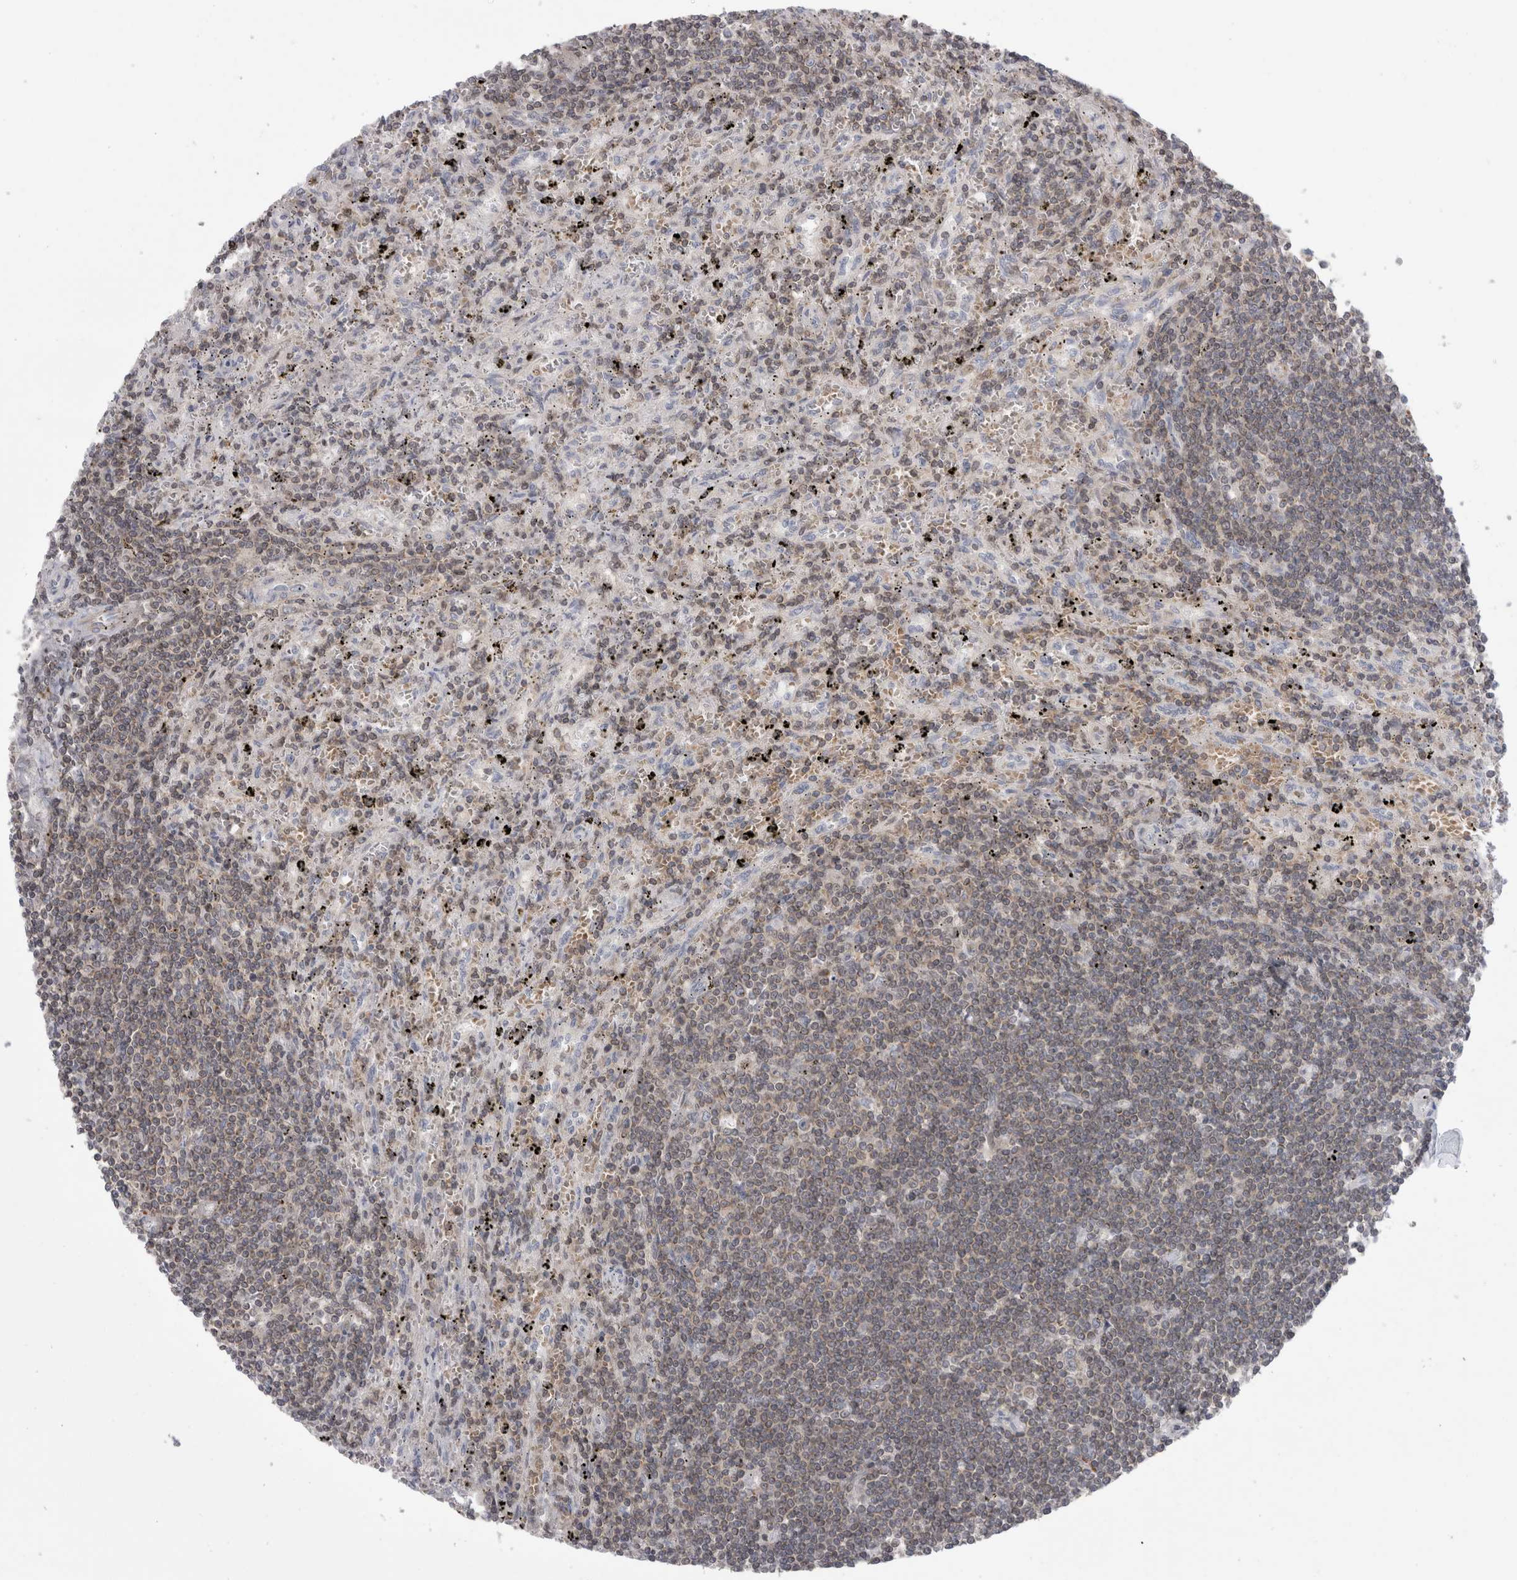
{"staining": {"intensity": "weak", "quantity": ">75%", "location": "cytoplasmic/membranous"}, "tissue": "lymphoma", "cell_type": "Tumor cells", "image_type": "cancer", "snomed": [{"axis": "morphology", "description": "Malignant lymphoma, non-Hodgkin's type, Low grade"}, {"axis": "topography", "description": "Spleen"}], "caption": "The micrograph reveals immunohistochemical staining of low-grade malignant lymphoma, non-Hodgkin's type. There is weak cytoplasmic/membranous positivity is identified in about >75% of tumor cells. Nuclei are stained in blue.", "gene": "DARS2", "patient": {"sex": "male", "age": 76}}